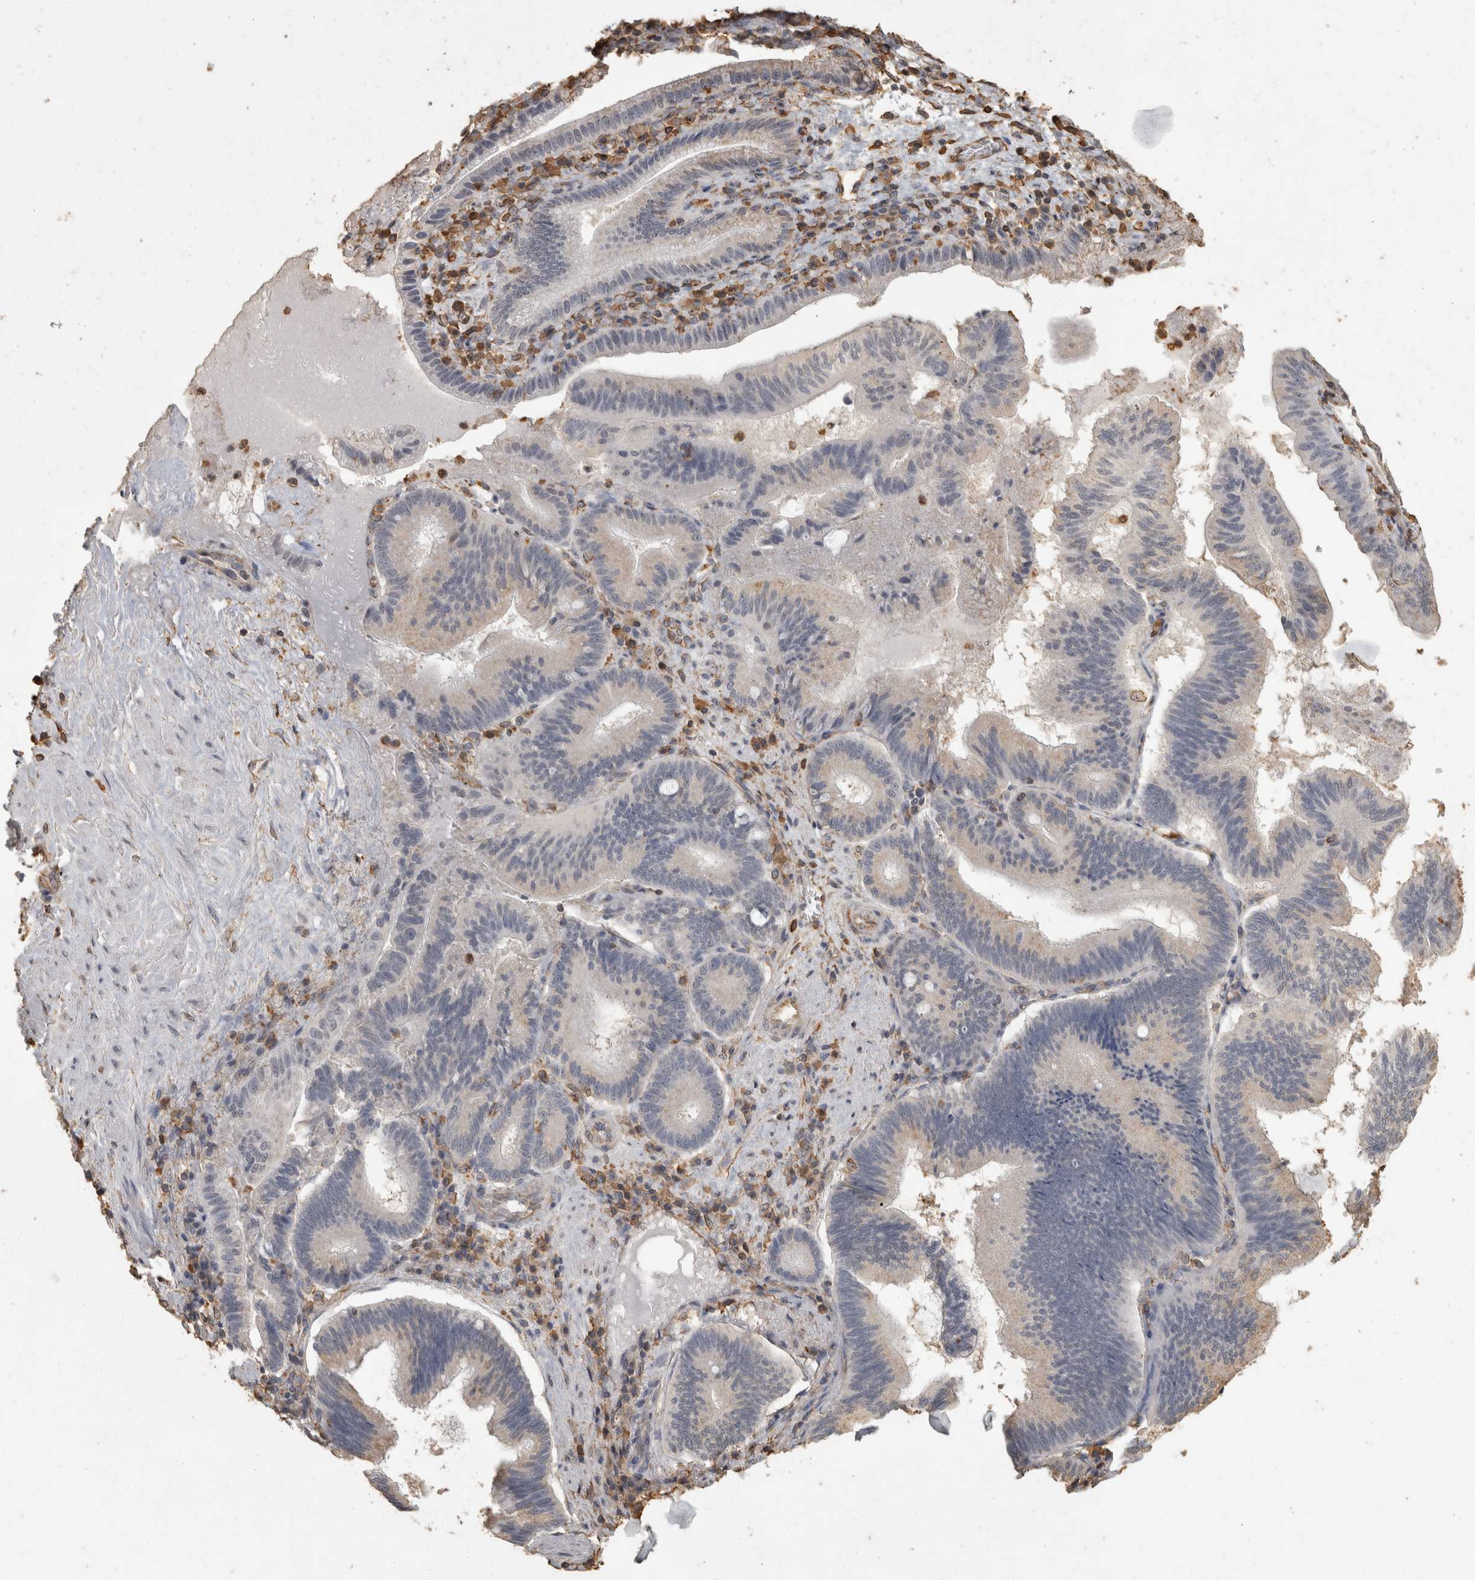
{"staining": {"intensity": "negative", "quantity": "none", "location": "none"}, "tissue": "pancreatic cancer", "cell_type": "Tumor cells", "image_type": "cancer", "snomed": [{"axis": "morphology", "description": "Adenocarcinoma, NOS"}, {"axis": "topography", "description": "Pancreas"}], "caption": "Photomicrograph shows no significant protein staining in tumor cells of pancreatic adenocarcinoma. (Brightfield microscopy of DAB (3,3'-diaminobenzidine) IHC at high magnification).", "gene": "REPS2", "patient": {"sex": "male", "age": 82}}